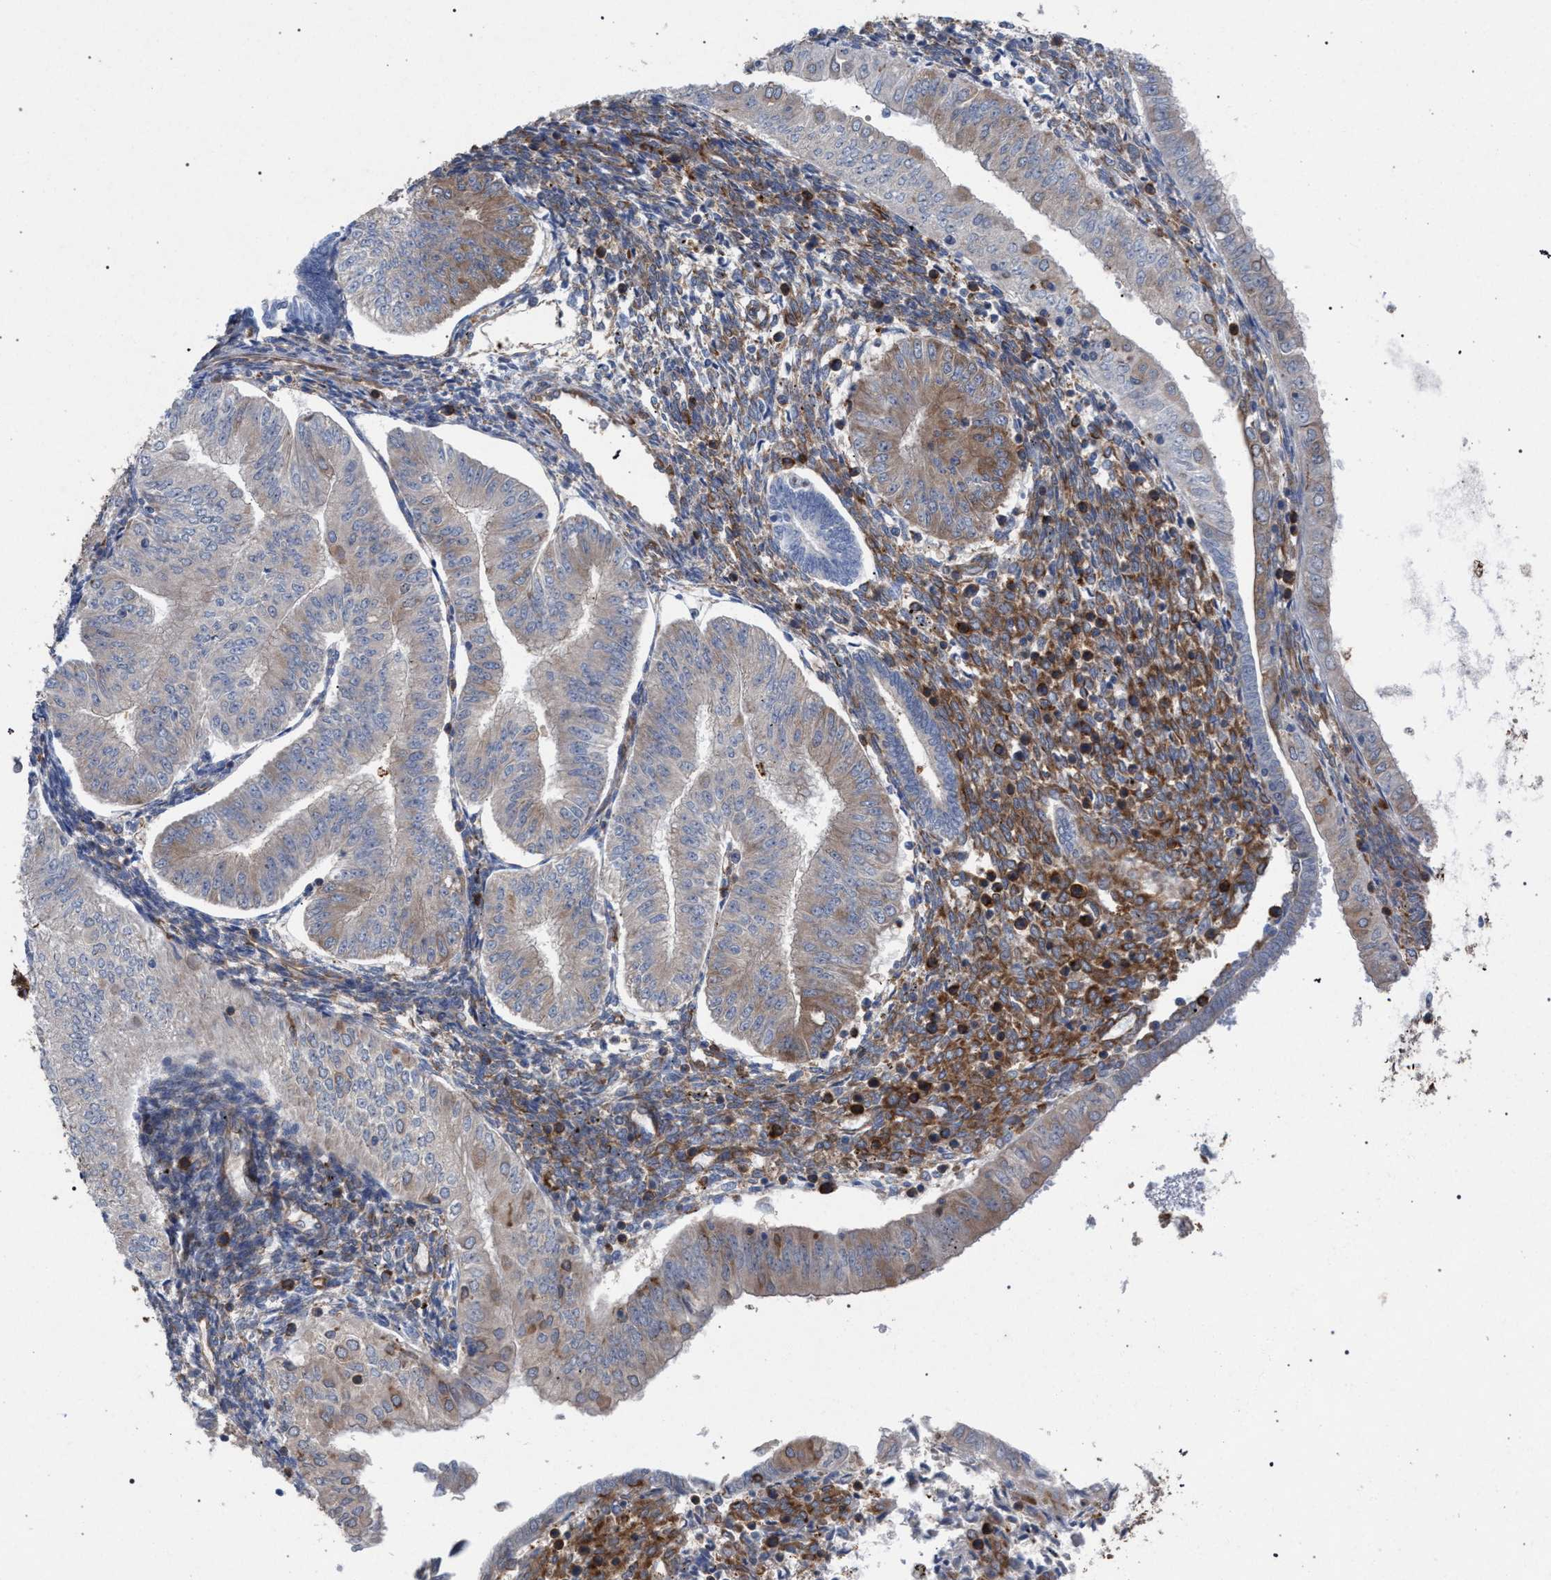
{"staining": {"intensity": "weak", "quantity": "<25%", "location": "cytoplasmic/membranous"}, "tissue": "endometrial cancer", "cell_type": "Tumor cells", "image_type": "cancer", "snomed": [{"axis": "morphology", "description": "Normal tissue, NOS"}, {"axis": "morphology", "description": "Adenocarcinoma, NOS"}, {"axis": "topography", "description": "Endometrium"}], "caption": "IHC histopathology image of neoplastic tissue: adenocarcinoma (endometrial) stained with DAB reveals no significant protein expression in tumor cells.", "gene": "CDR2L", "patient": {"sex": "female", "age": 53}}